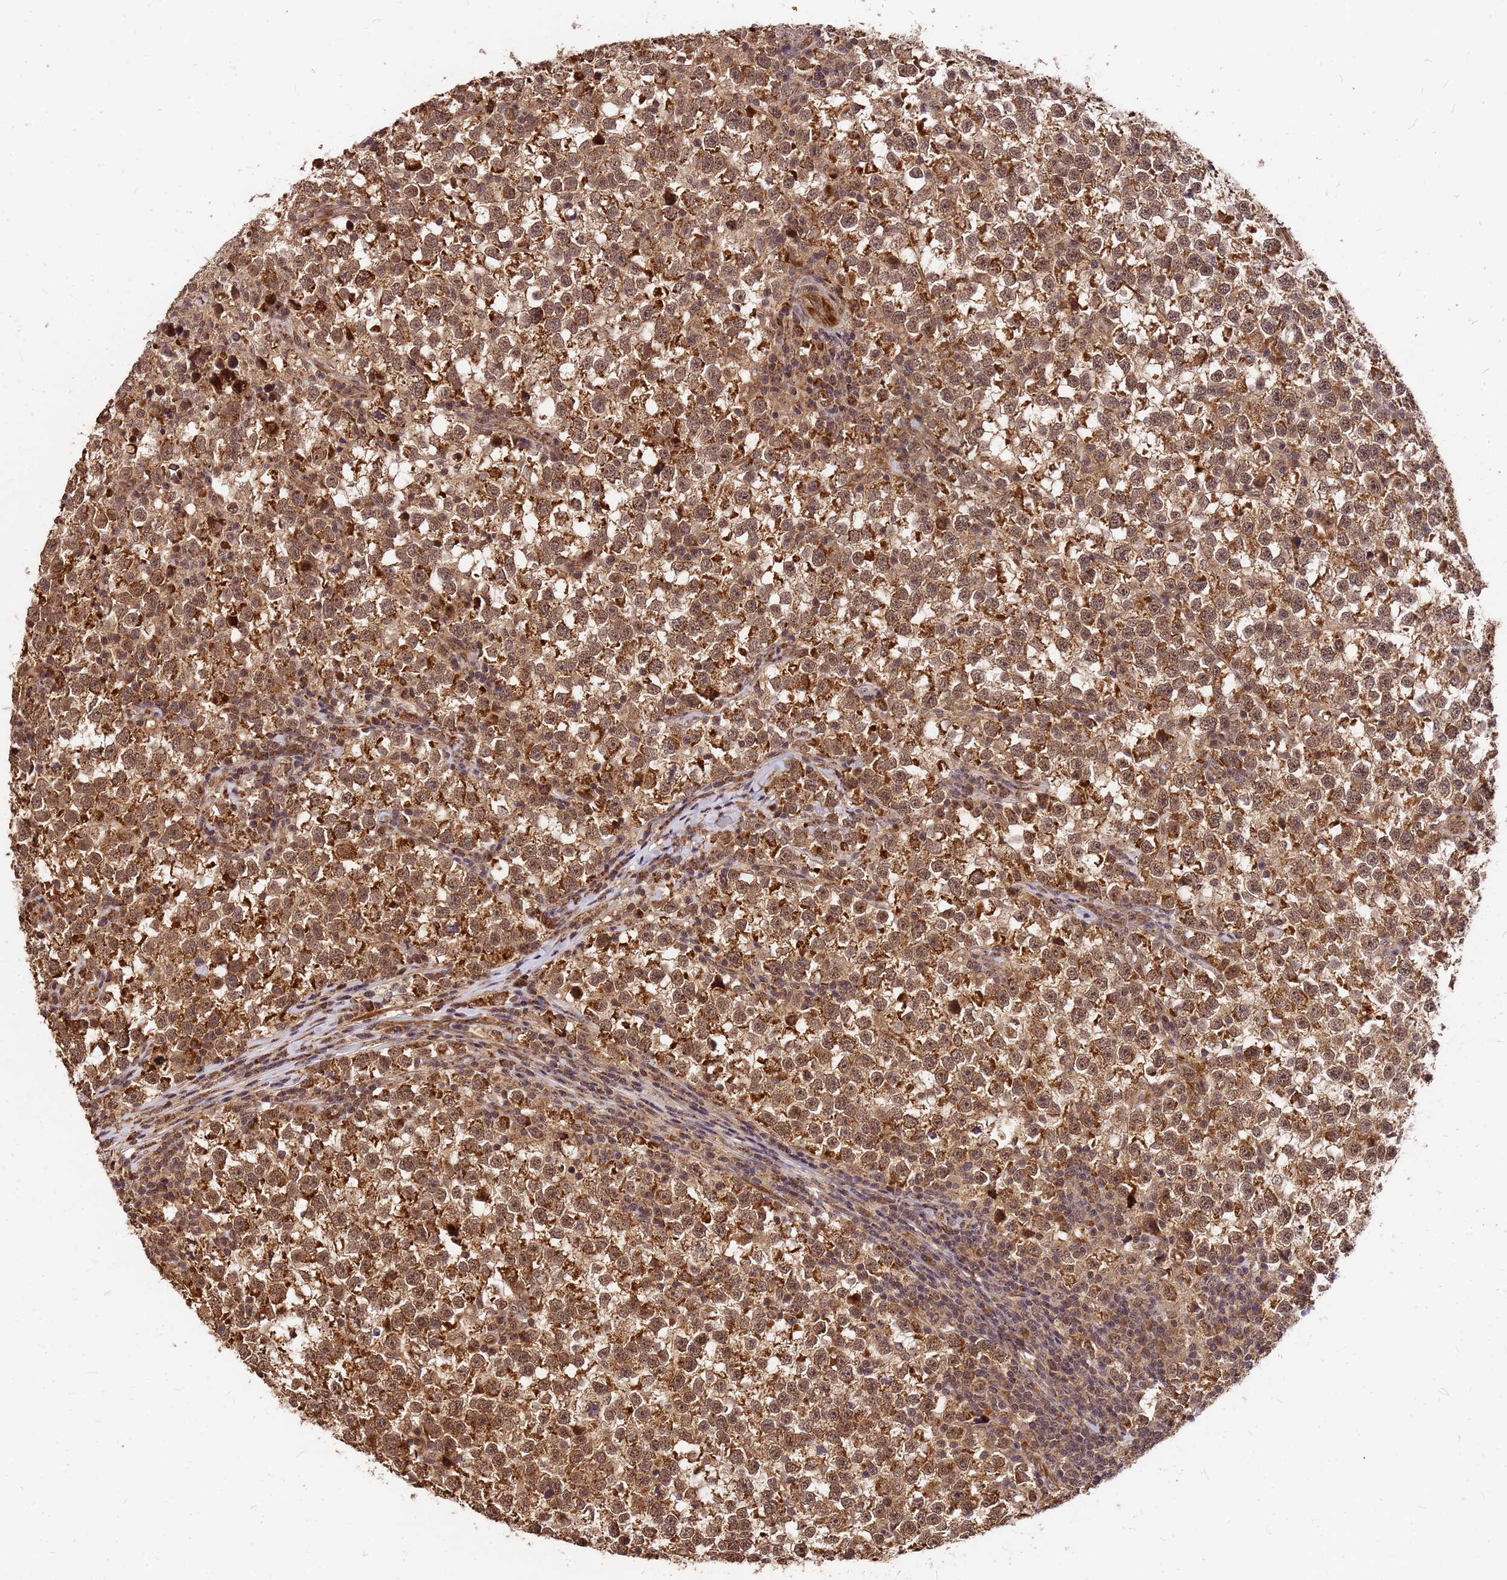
{"staining": {"intensity": "moderate", "quantity": ">75%", "location": "cytoplasmic/membranous,nuclear"}, "tissue": "testis cancer", "cell_type": "Tumor cells", "image_type": "cancer", "snomed": [{"axis": "morphology", "description": "Normal tissue, NOS"}, {"axis": "morphology", "description": "Seminoma, NOS"}, {"axis": "topography", "description": "Testis"}], "caption": "Human seminoma (testis) stained with a brown dye exhibits moderate cytoplasmic/membranous and nuclear positive staining in about >75% of tumor cells.", "gene": "GPATCH8", "patient": {"sex": "male", "age": 43}}